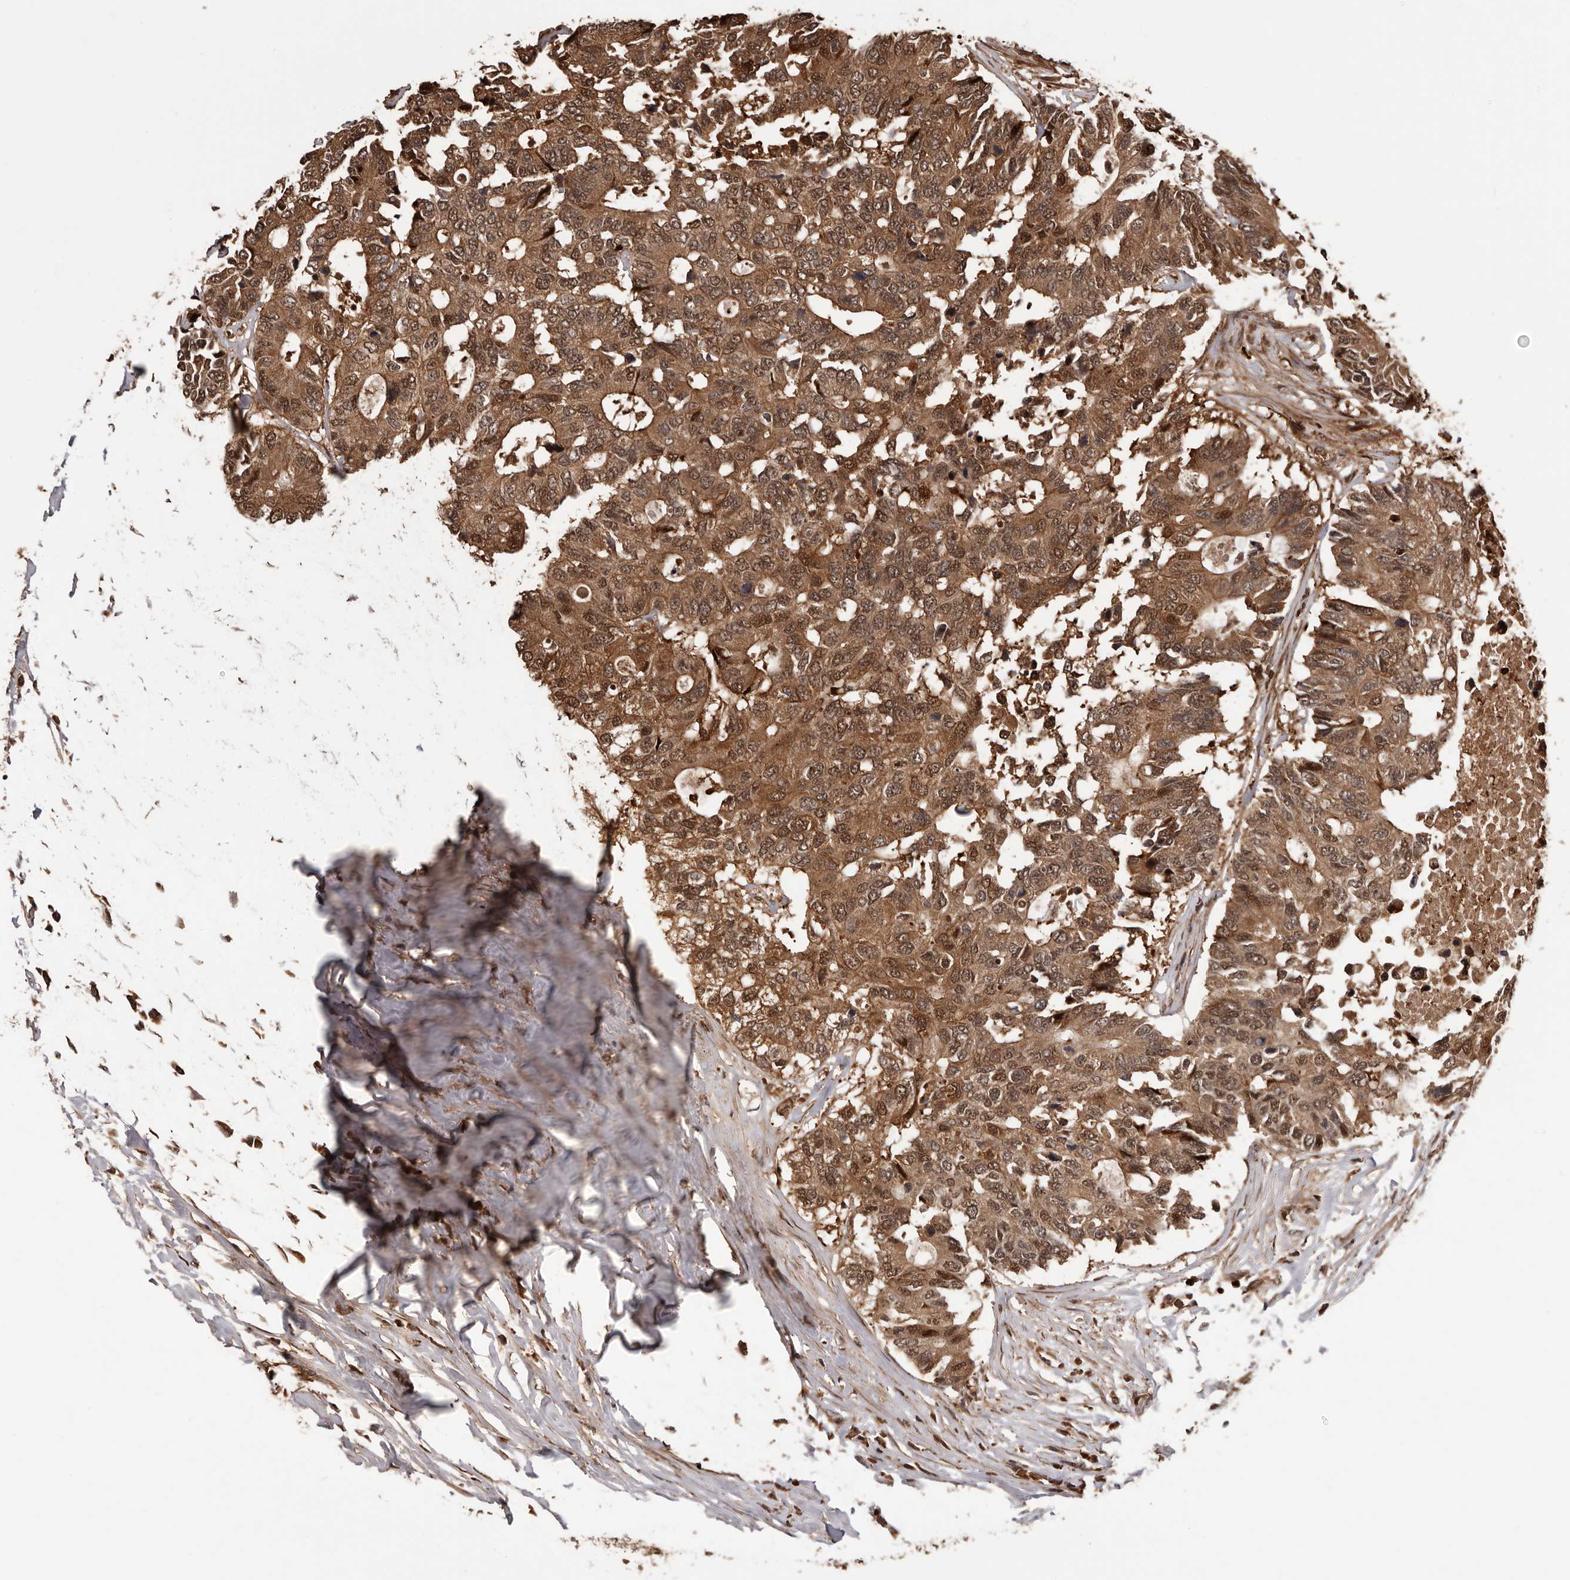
{"staining": {"intensity": "strong", "quantity": ">75%", "location": "cytoplasmic/membranous,nuclear"}, "tissue": "colorectal cancer", "cell_type": "Tumor cells", "image_type": "cancer", "snomed": [{"axis": "morphology", "description": "Adenocarcinoma, NOS"}, {"axis": "topography", "description": "Colon"}], "caption": "This is an image of immunohistochemistry (IHC) staining of adenocarcinoma (colorectal), which shows strong staining in the cytoplasmic/membranous and nuclear of tumor cells.", "gene": "ADAMTS2", "patient": {"sex": "male", "age": 71}}